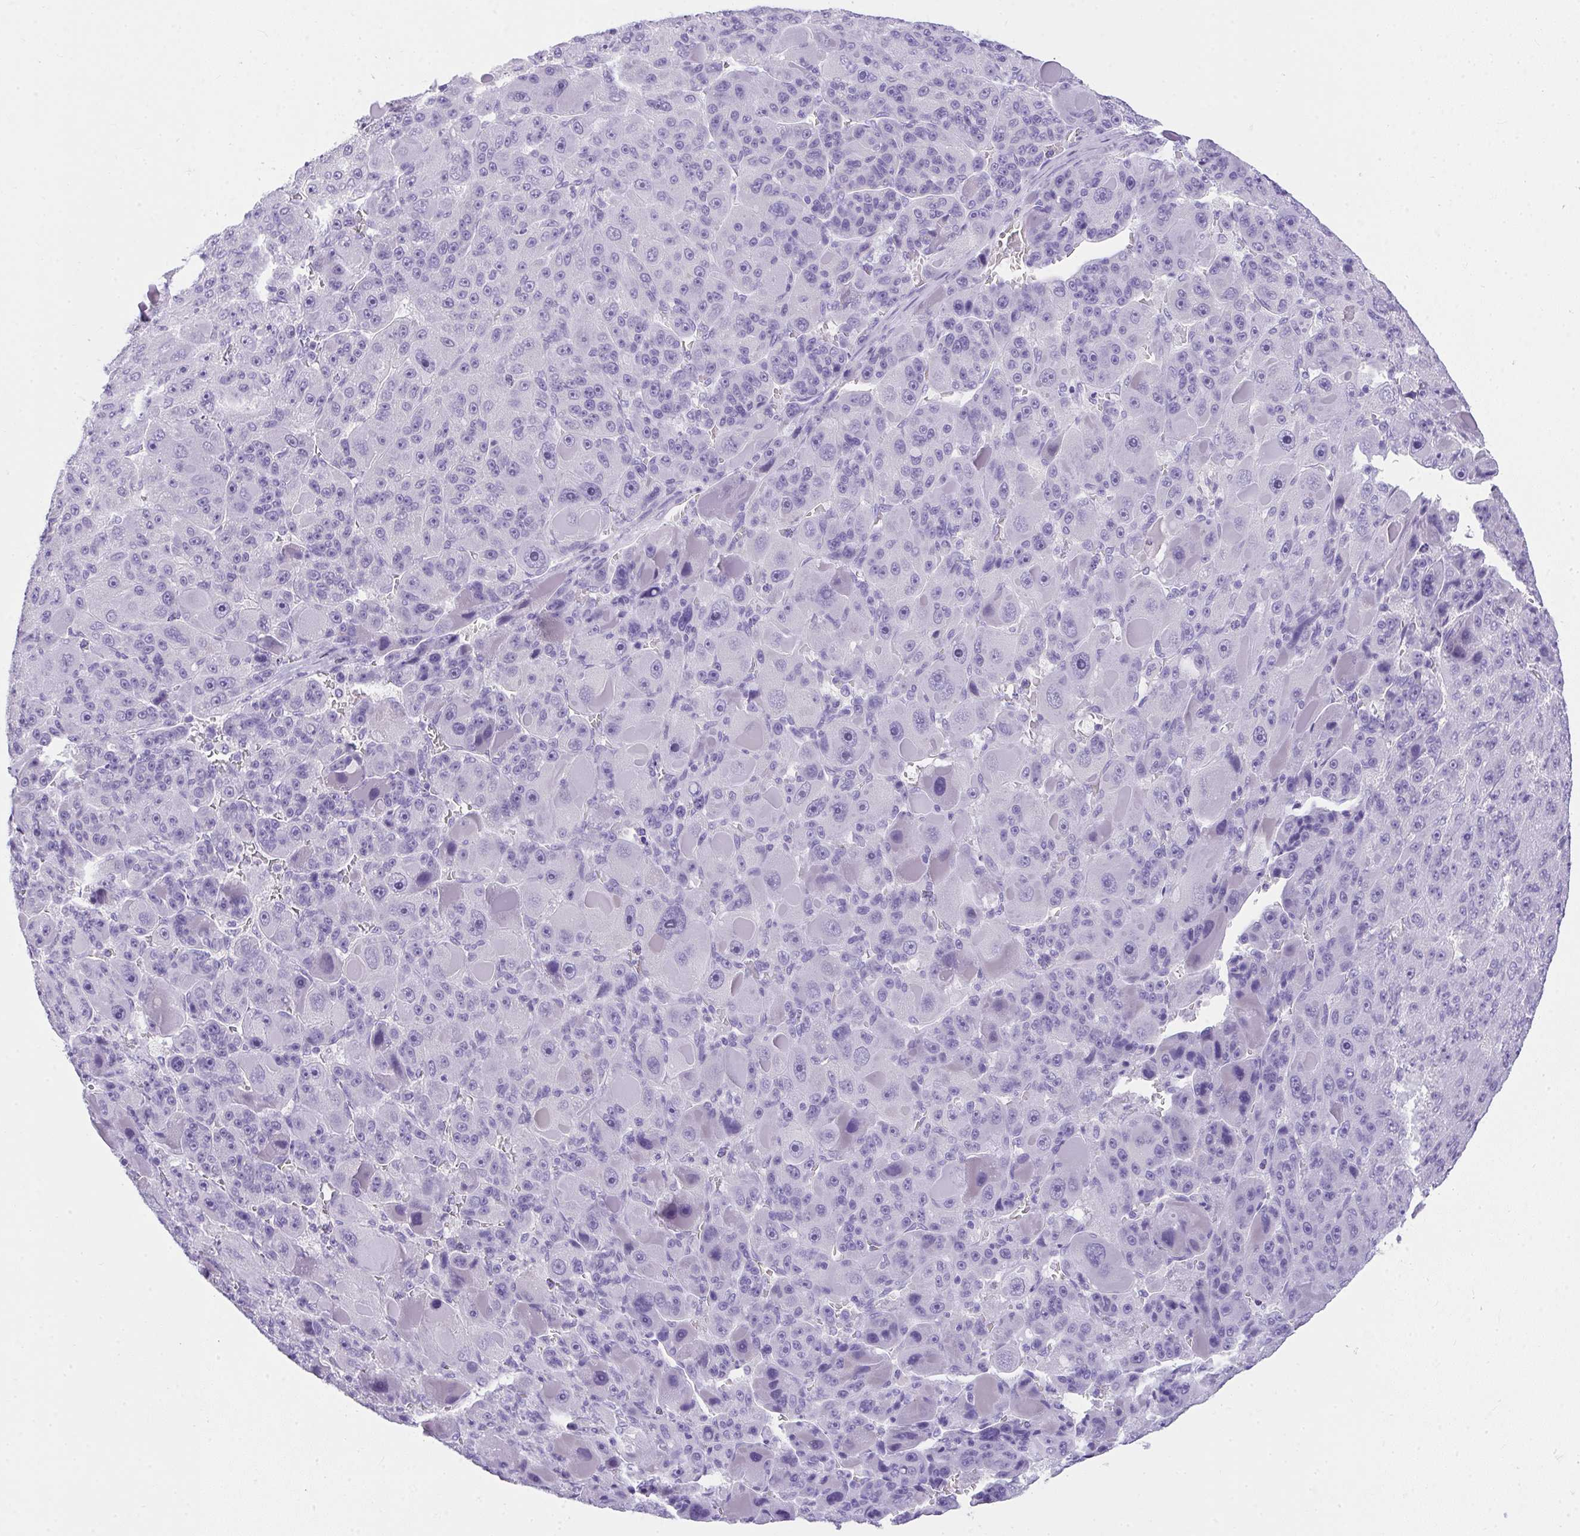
{"staining": {"intensity": "negative", "quantity": "none", "location": "none"}, "tissue": "liver cancer", "cell_type": "Tumor cells", "image_type": "cancer", "snomed": [{"axis": "morphology", "description": "Carcinoma, Hepatocellular, NOS"}, {"axis": "topography", "description": "Liver"}], "caption": "Tumor cells are negative for protein expression in human liver hepatocellular carcinoma. (DAB (3,3'-diaminobenzidine) immunohistochemistry (IHC), high magnification).", "gene": "AVIL", "patient": {"sex": "male", "age": 76}}